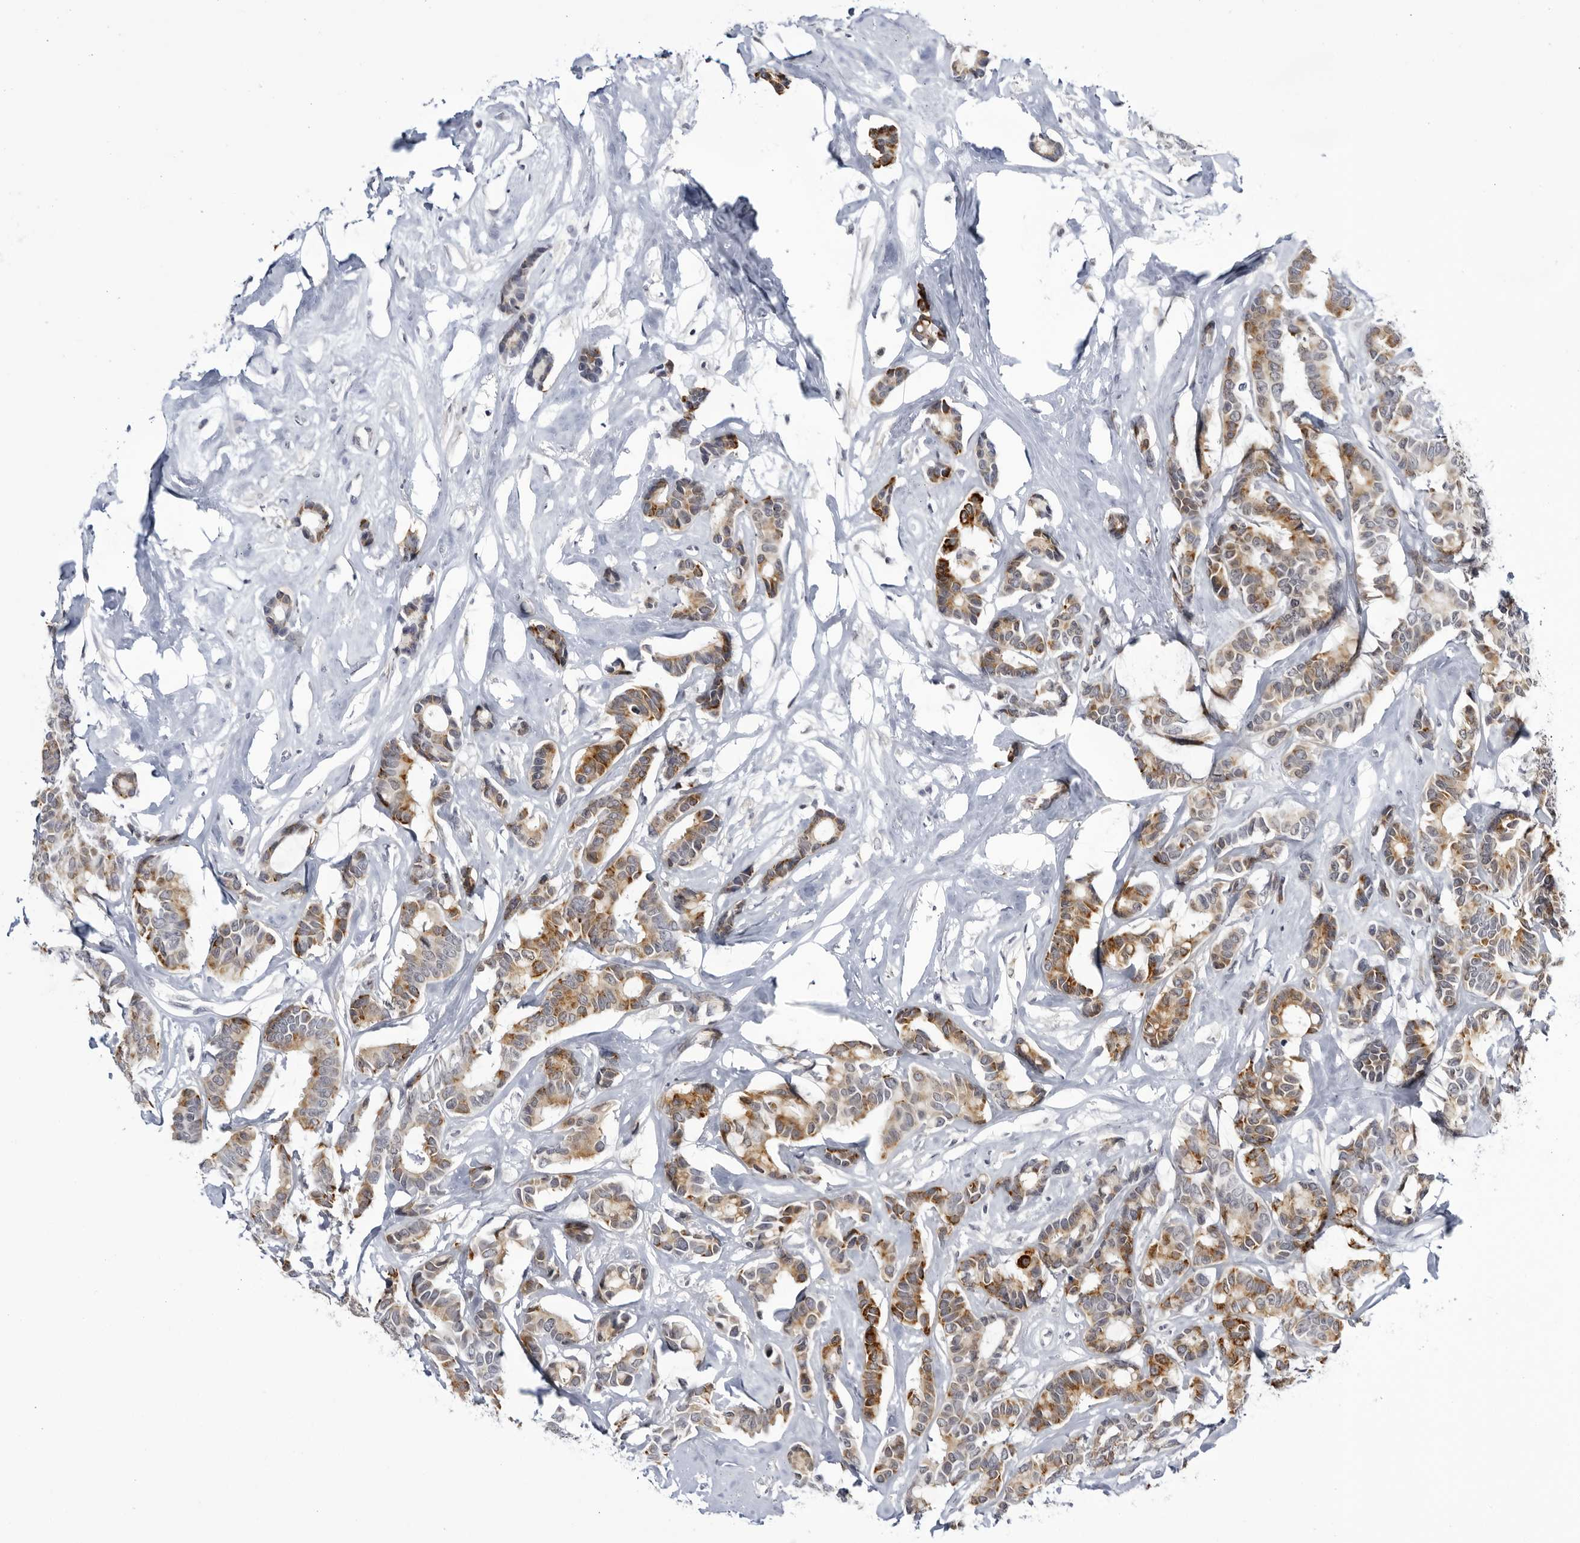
{"staining": {"intensity": "moderate", "quantity": ">75%", "location": "cytoplasmic/membranous"}, "tissue": "breast cancer", "cell_type": "Tumor cells", "image_type": "cancer", "snomed": [{"axis": "morphology", "description": "Duct carcinoma"}, {"axis": "topography", "description": "Breast"}], "caption": "Tumor cells exhibit medium levels of moderate cytoplasmic/membranous expression in about >75% of cells in human breast cancer (invasive ductal carcinoma).", "gene": "CNBD1", "patient": {"sex": "female", "age": 87}}